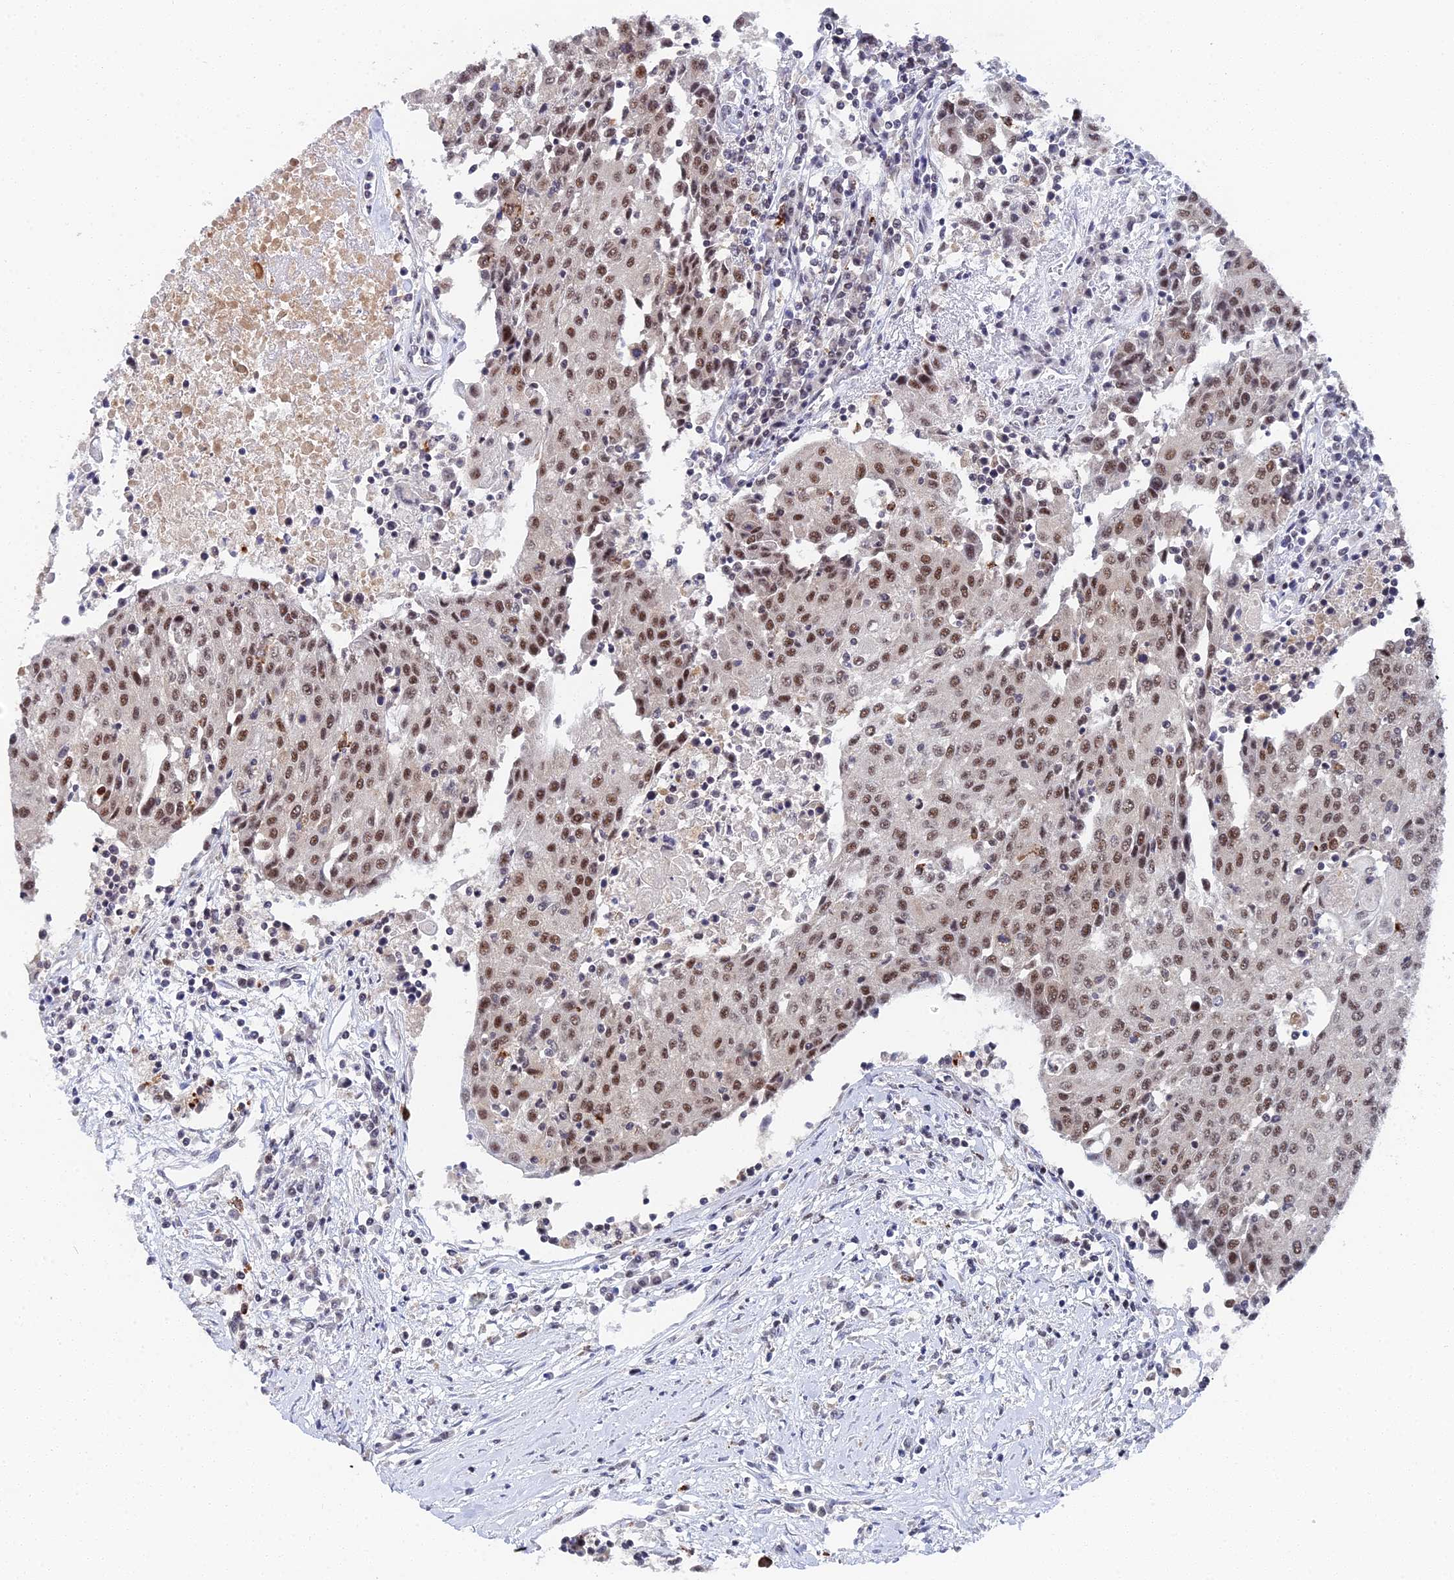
{"staining": {"intensity": "moderate", "quantity": ">75%", "location": "nuclear"}, "tissue": "urothelial cancer", "cell_type": "Tumor cells", "image_type": "cancer", "snomed": [{"axis": "morphology", "description": "Urothelial carcinoma, High grade"}, {"axis": "topography", "description": "Urinary bladder"}], "caption": "Urothelial cancer was stained to show a protein in brown. There is medium levels of moderate nuclear positivity in about >75% of tumor cells.", "gene": "MAGOHB", "patient": {"sex": "female", "age": 85}}